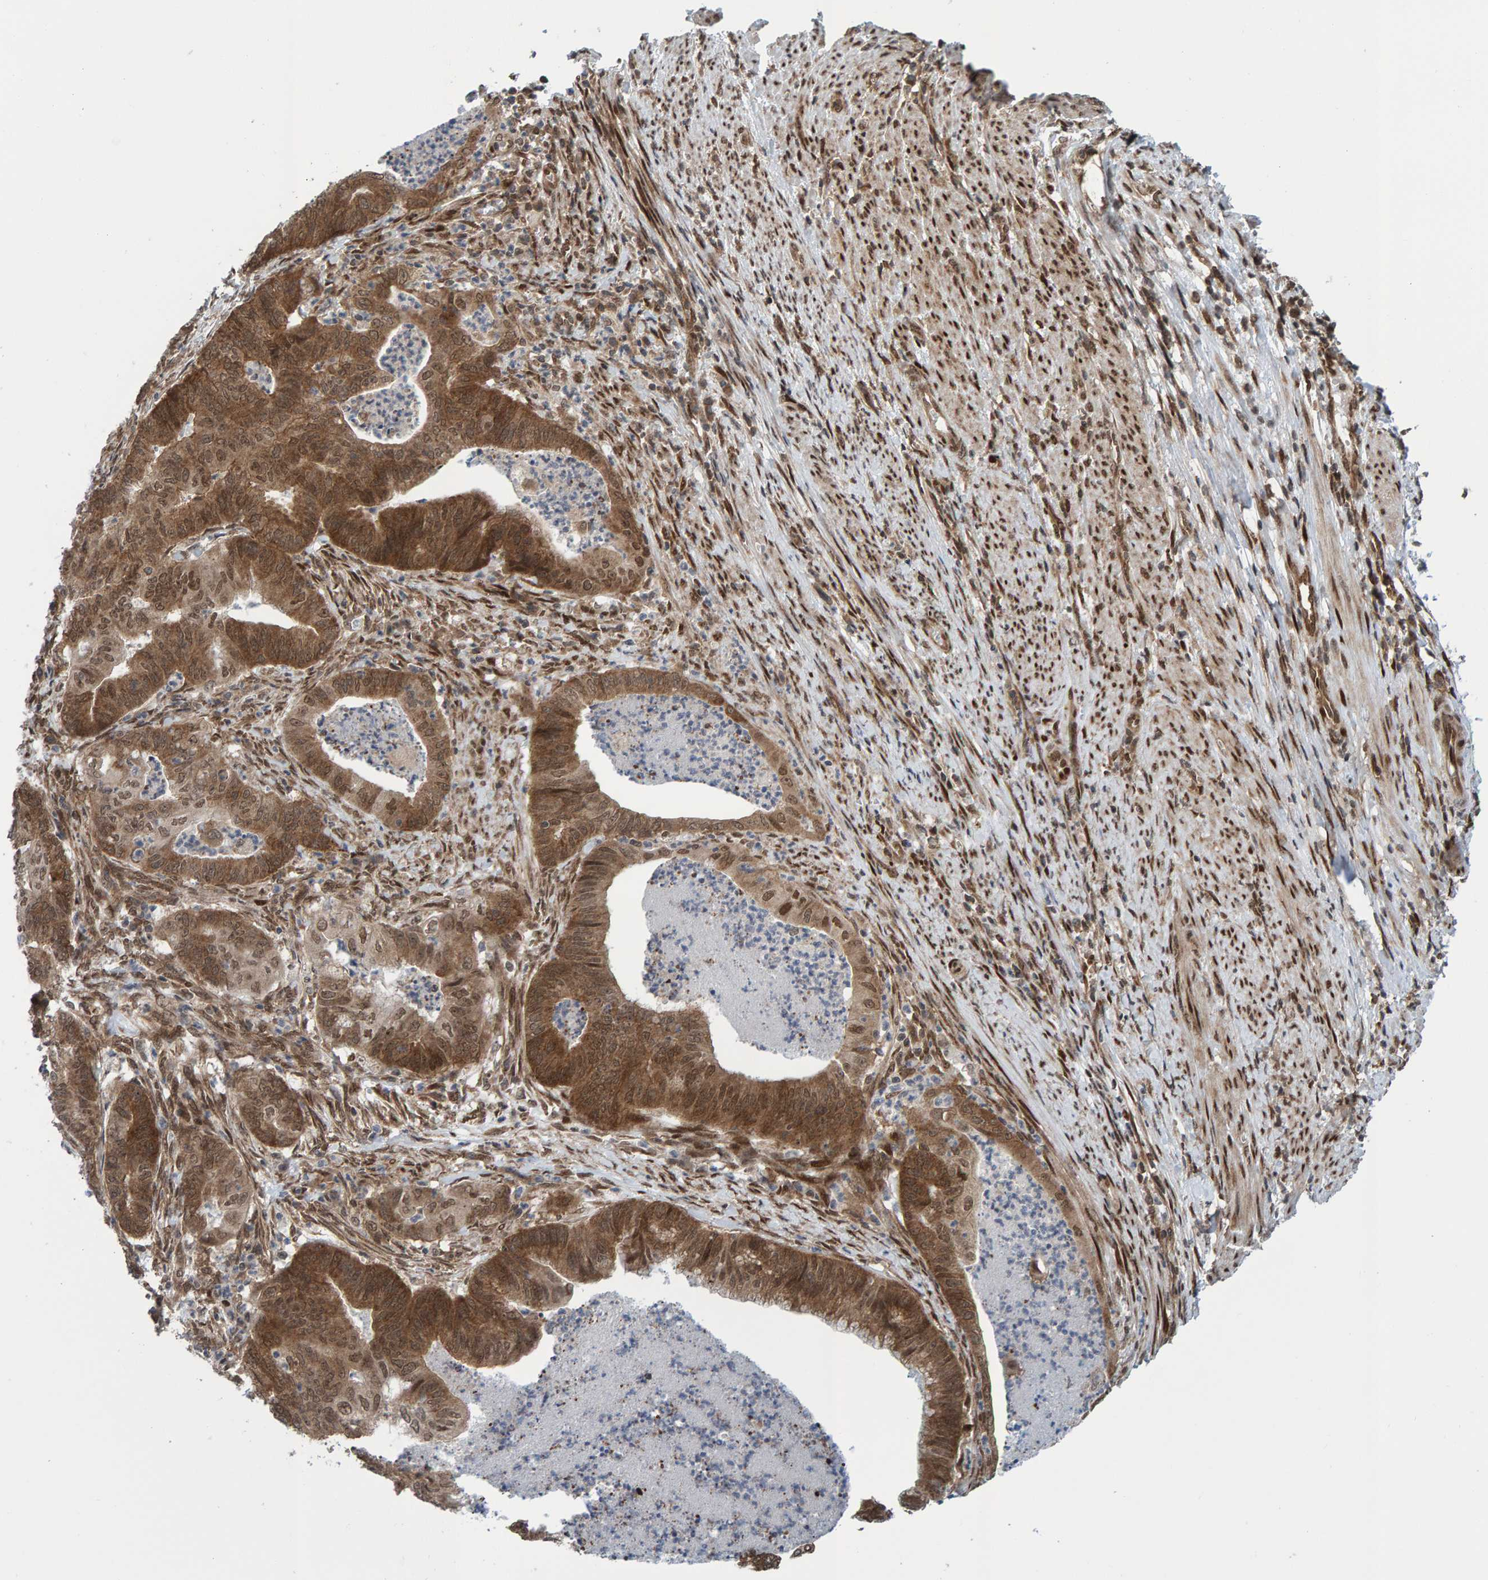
{"staining": {"intensity": "moderate", "quantity": ">75%", "location": "cytoplasmic/membranous"}, "tissue": "endometrial cancer", "cell_type": "Tumor cells", "image_type": "cancer", "snomed": [{"axis": "morphology", "description": "Polyp, NOS"}, {"axis": "morphology", "description": "Adenocarcinoma, NOS"}, {"axis": "morphology", "description": "Adenoma, NOS"}, {"axis": "topography", "description": "Endometrium"}], "caption": "Adenocarcinoma (endometrial) stained with a protein marker reveals moderate staining in tumor cells.", "gene": "ZNF366", "patient": {"sex": "female", "age": 79}}